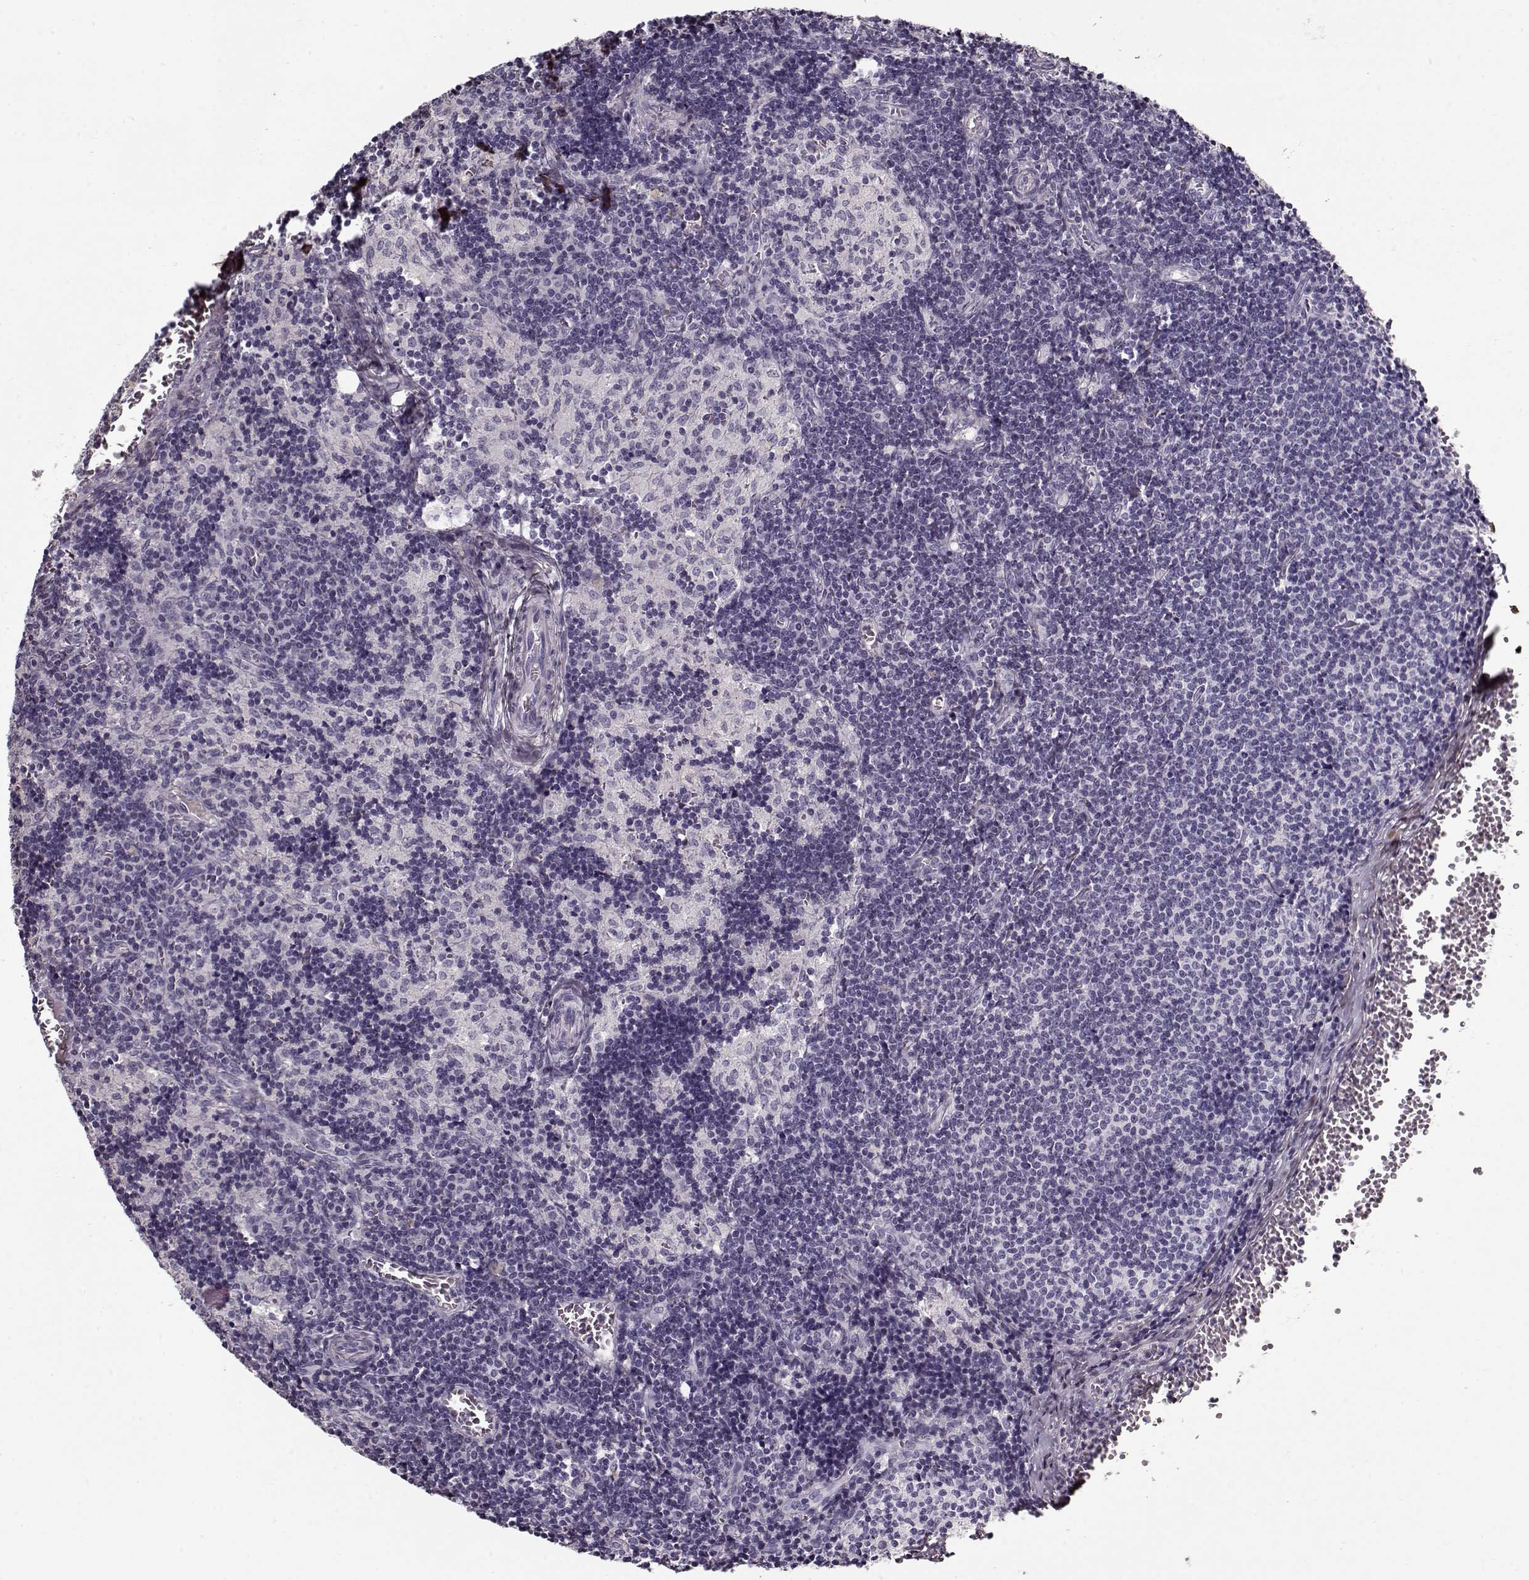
{"staining": {"intensity": "negative", "quantity": "none", "location": "none"}, "tissue": "lymph node", "cell_type": "Germinal center cells", "image_type": "normal", "snomed": [{"axis": "morphology", "description": "Normal tissue, NOS"}, {"axis": "topography", "description": "Lymph node"}], "caption": "Immunohistochemistry (IHC) of benign lymph node shows no expression in germinal center cells.", "gene": "LUM", "patient": {"sex": "female", "age": 50}}